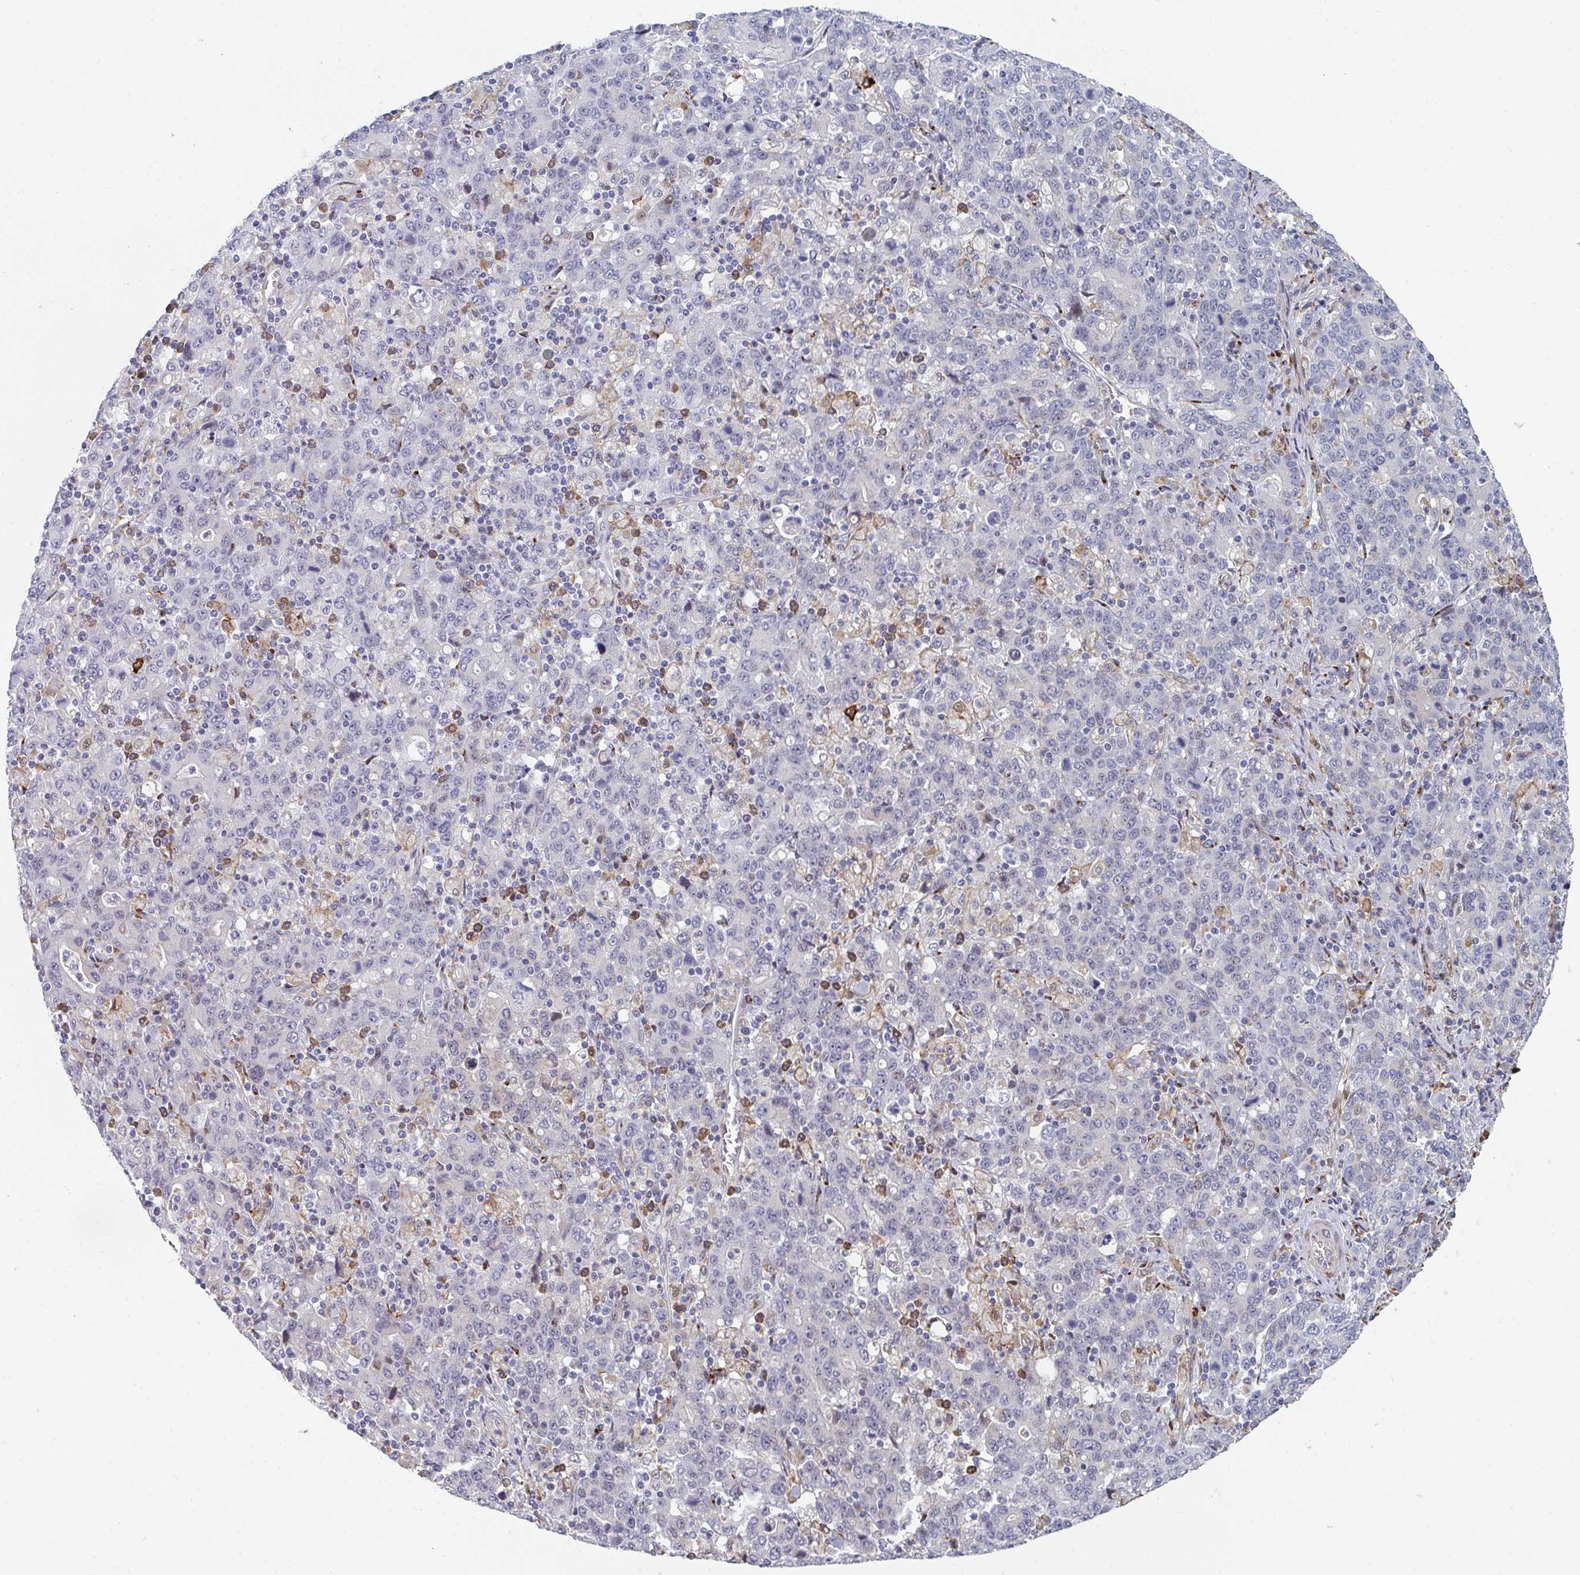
{"staining": {"intensity": "negative", "quantity": "none", "location": "none"}, "tissue": "stomach cancer", "cell_type": "Tumor cells", "image_type": "cancer", "snomed": [{"axis": "morphology", "description": "Adenocarcinoma, NOS"}, {"axis": "topography", "description": "Stomach, upper"}], "caption": "Immunohistochemistry of human stomach adenocarcinoma exhibits no staining in tumor cells.", "gene": "PSMG1", "patient": {"sex": "male", "age": 69}}